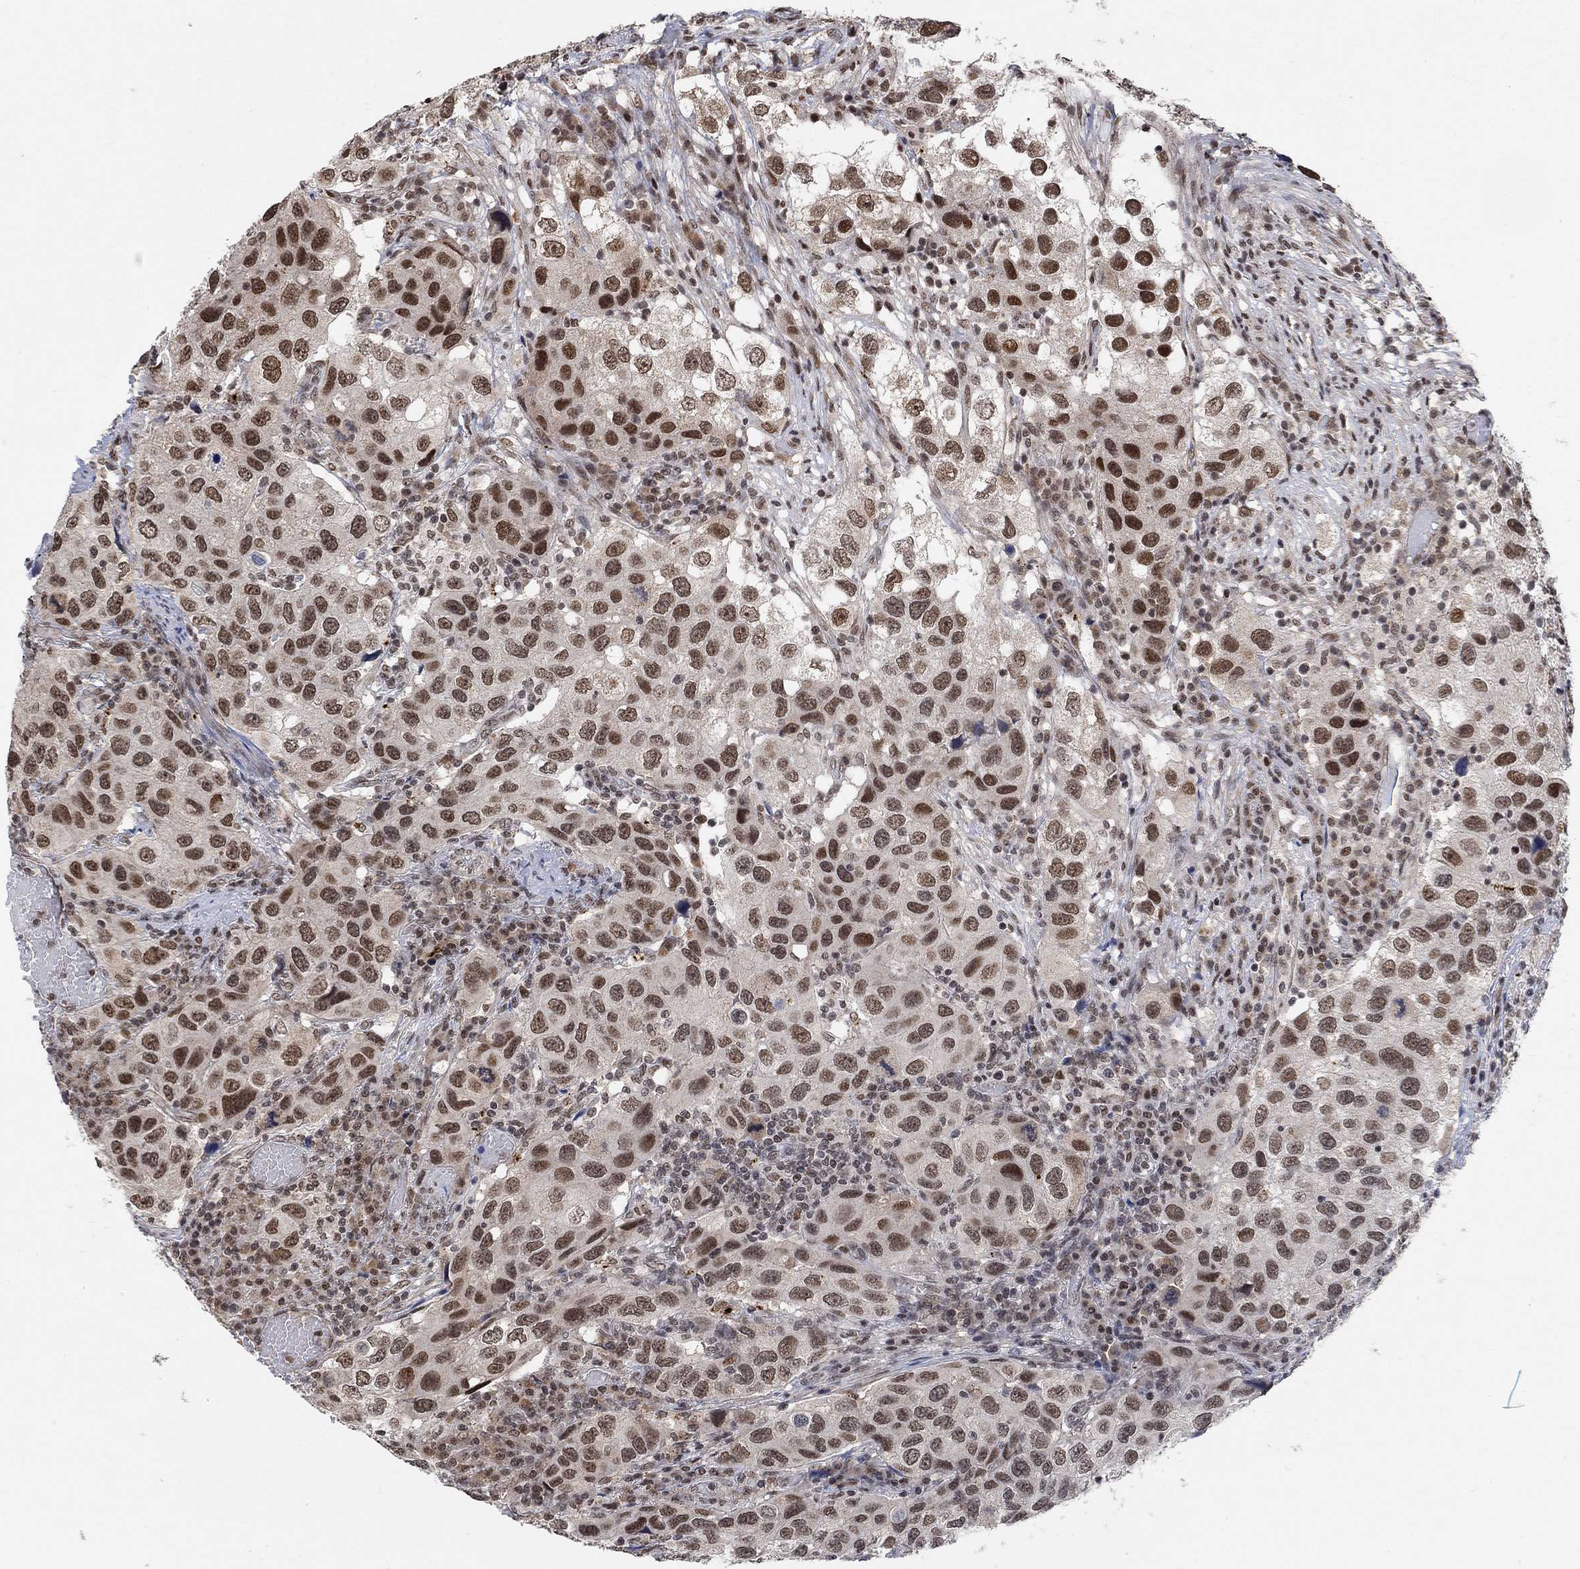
{"staining": {"intensity": "strong", "quantity": "25%-75%", "location": "nuclear"}, "tissue": "urothelial cancer", "cell_type": "Tumor cells", "image_type": "cancer", "snomed": [{"axis": "morphology", "description": "Urothelial carcinoma, High grade"}, {"axis": "topography", "description": "Urinary bladder"}], "caption": "DAB immunohistochemical staining of human urothelial cancer displays strong nuclear protein staining in approximately 25%-75% of tumor cells.", "gene": "THAP8", "patient": {"sex": "male", "age": 79}}